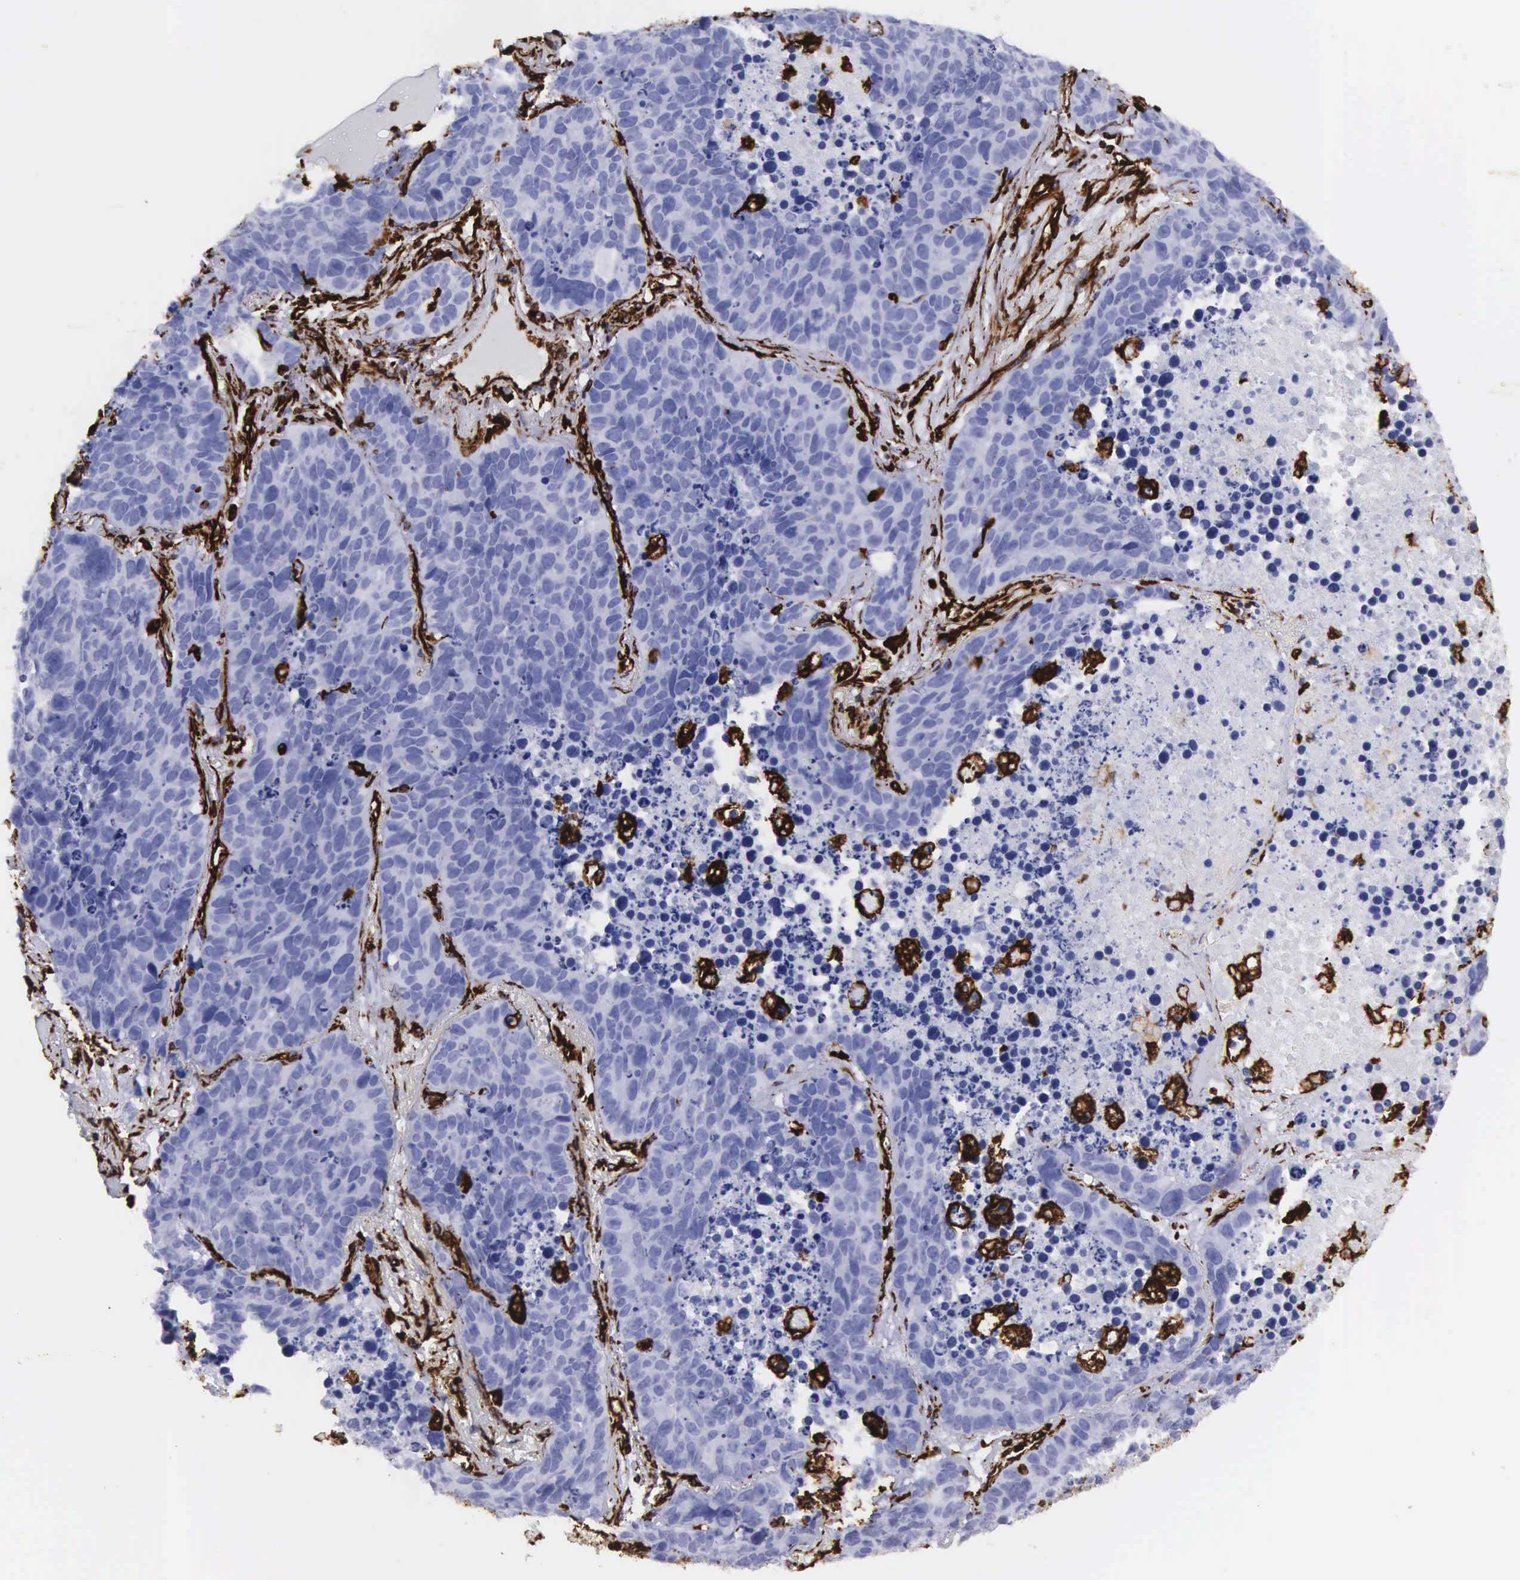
{"staining": {"intensity": "strong", "quantity": "<25%", "location": "cytoplasmic/membranous"}, "tissue": "lung cancer", "cell_type": "Tumor cells", "image_type": "cancer", "snomed": [{"axis": "morphology", "description": "Carcinoid, malignant, NOS"}, {"axis": "topography", "description": "Lung"}], "caption": "An immunohistochemistry (IHC) histopathology image of neoplastic tissue is shown. Protein staining in brown shows strong cytoplasmic/membranous positivity in lung carcinoid (malignant) within tumor cells.", "gene": "VIM", "patient": {"sex": "male", "age": 60}}